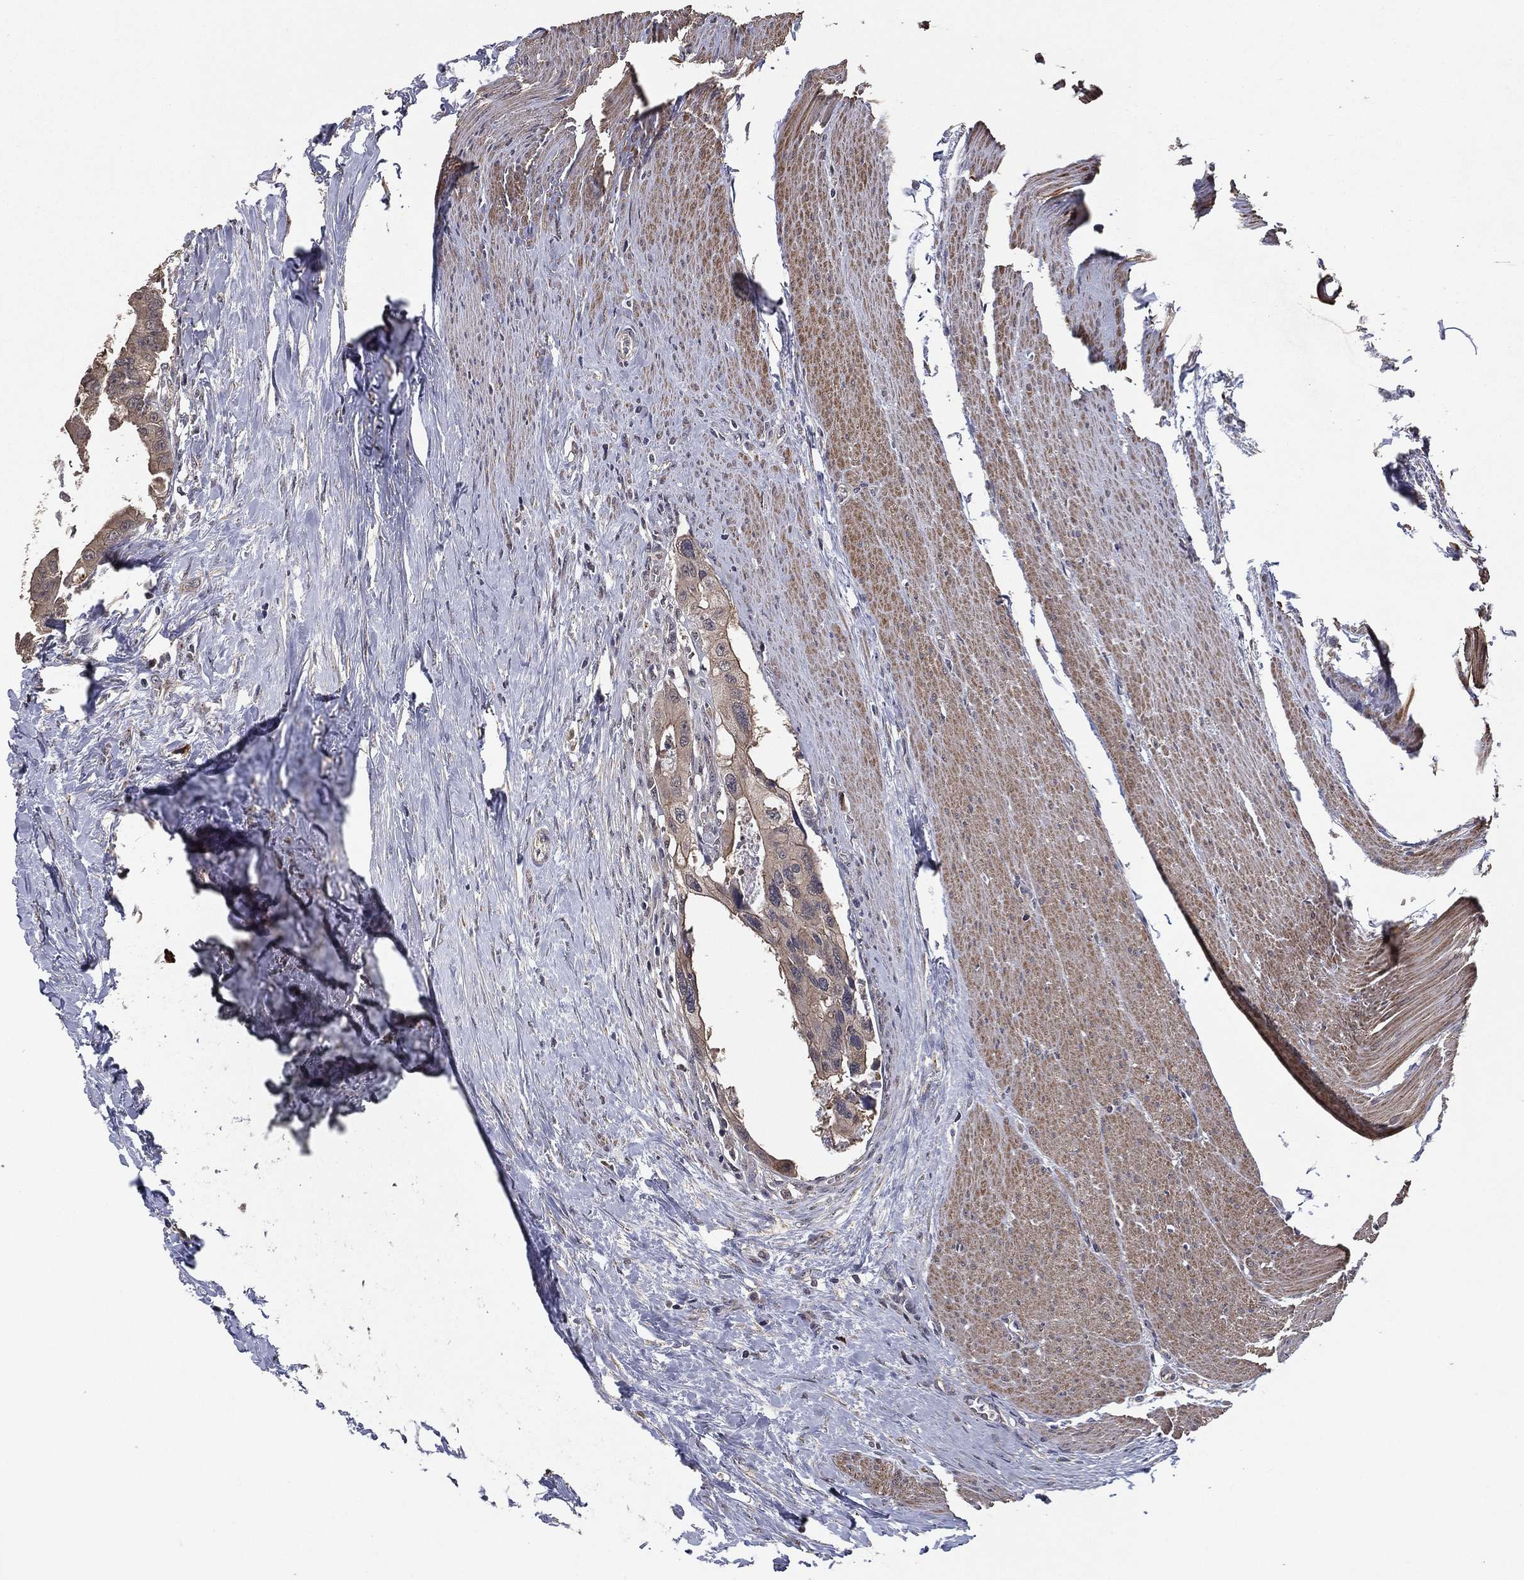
{"staining": {"intensity": "weak", "quantity": "25%-75%", "location": "cytoplasmic/membranous"}, "tissue": "colorectal cancer", "cell_type": "Tumor cells", "image_type": "cancer", "snomed": [{"axis": "morphology", "description": "Adenocarcinoma, NOS"}, {"axis": "topography", "description": "Rectum"}], "caption": "Immunohistochemical staining of adenocarcinoma (colorectal) demonstrates low levels of weak cytoplasmic/membranous staining in about 25%-75% of tumor cells. Immunohistochemistry (ihc) stains the protein of interest in brown and the nuclei are stained blue.", "gene": "PCNT", "patient": {"sex": "male", "age": 64}}